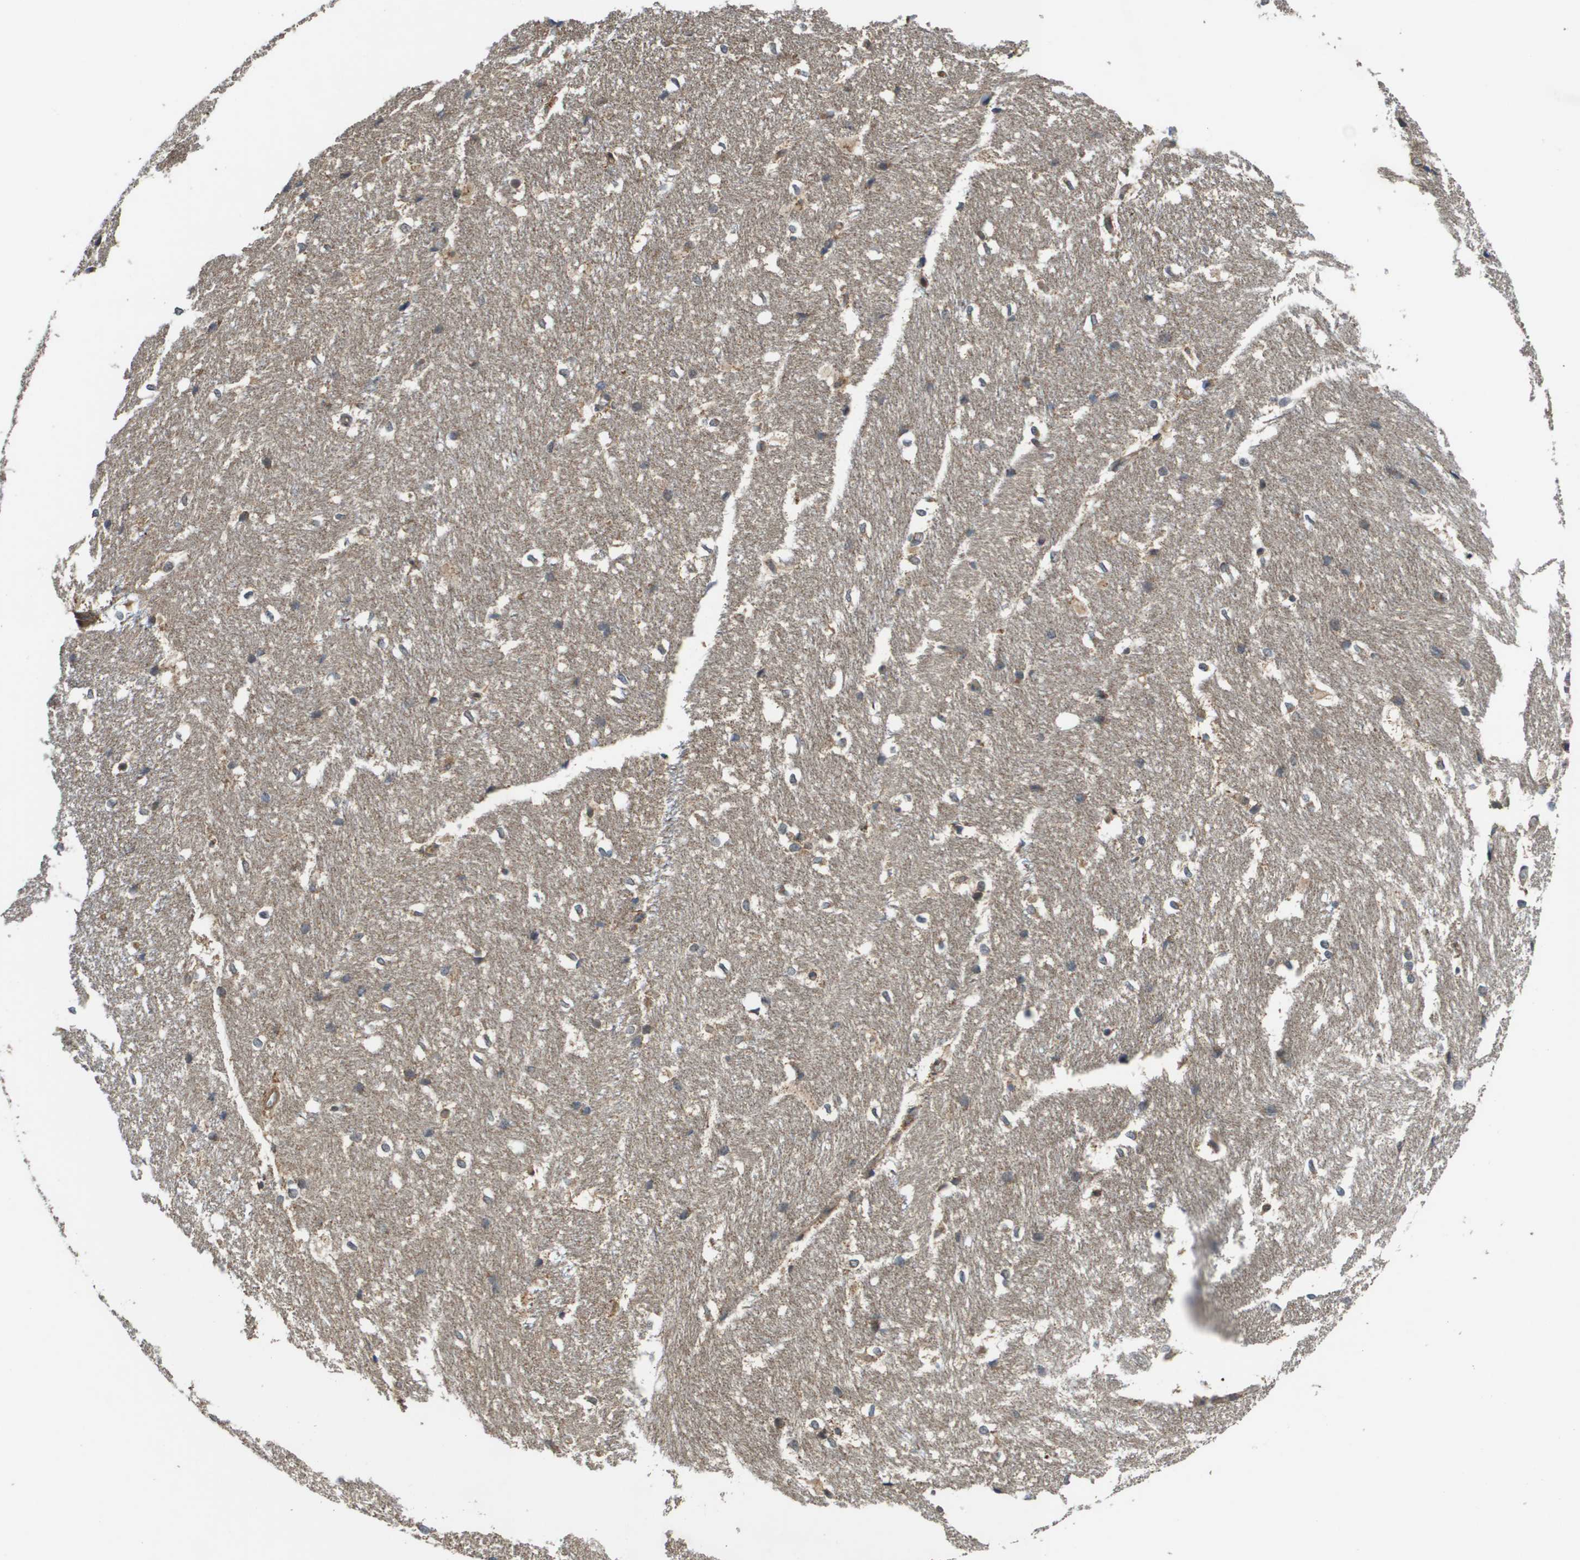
{"staining": {"intensity": "moderate", "quantity": "<25%", "location": "cytoplasmic/membranous"}, "tissue": "hippocampus", "cell_type": "Glial cells", "image_type": "normal", "snomed": [{"axis": "morphology", "description": "Normal tissue, NOS"}, {"axis": "topography", "description": "Hippocampus"}], "caption": "This photomicrograph exhibits benign hippocampus stained with immunohistochemistry to label a protein in brown. The cytoplasmic/membranous of glial cells show moderate positivity for the protein. Nuclei are counter-stained blue.", "gene": "RBM38", "patient": {"sex": "female", "age": 19}}